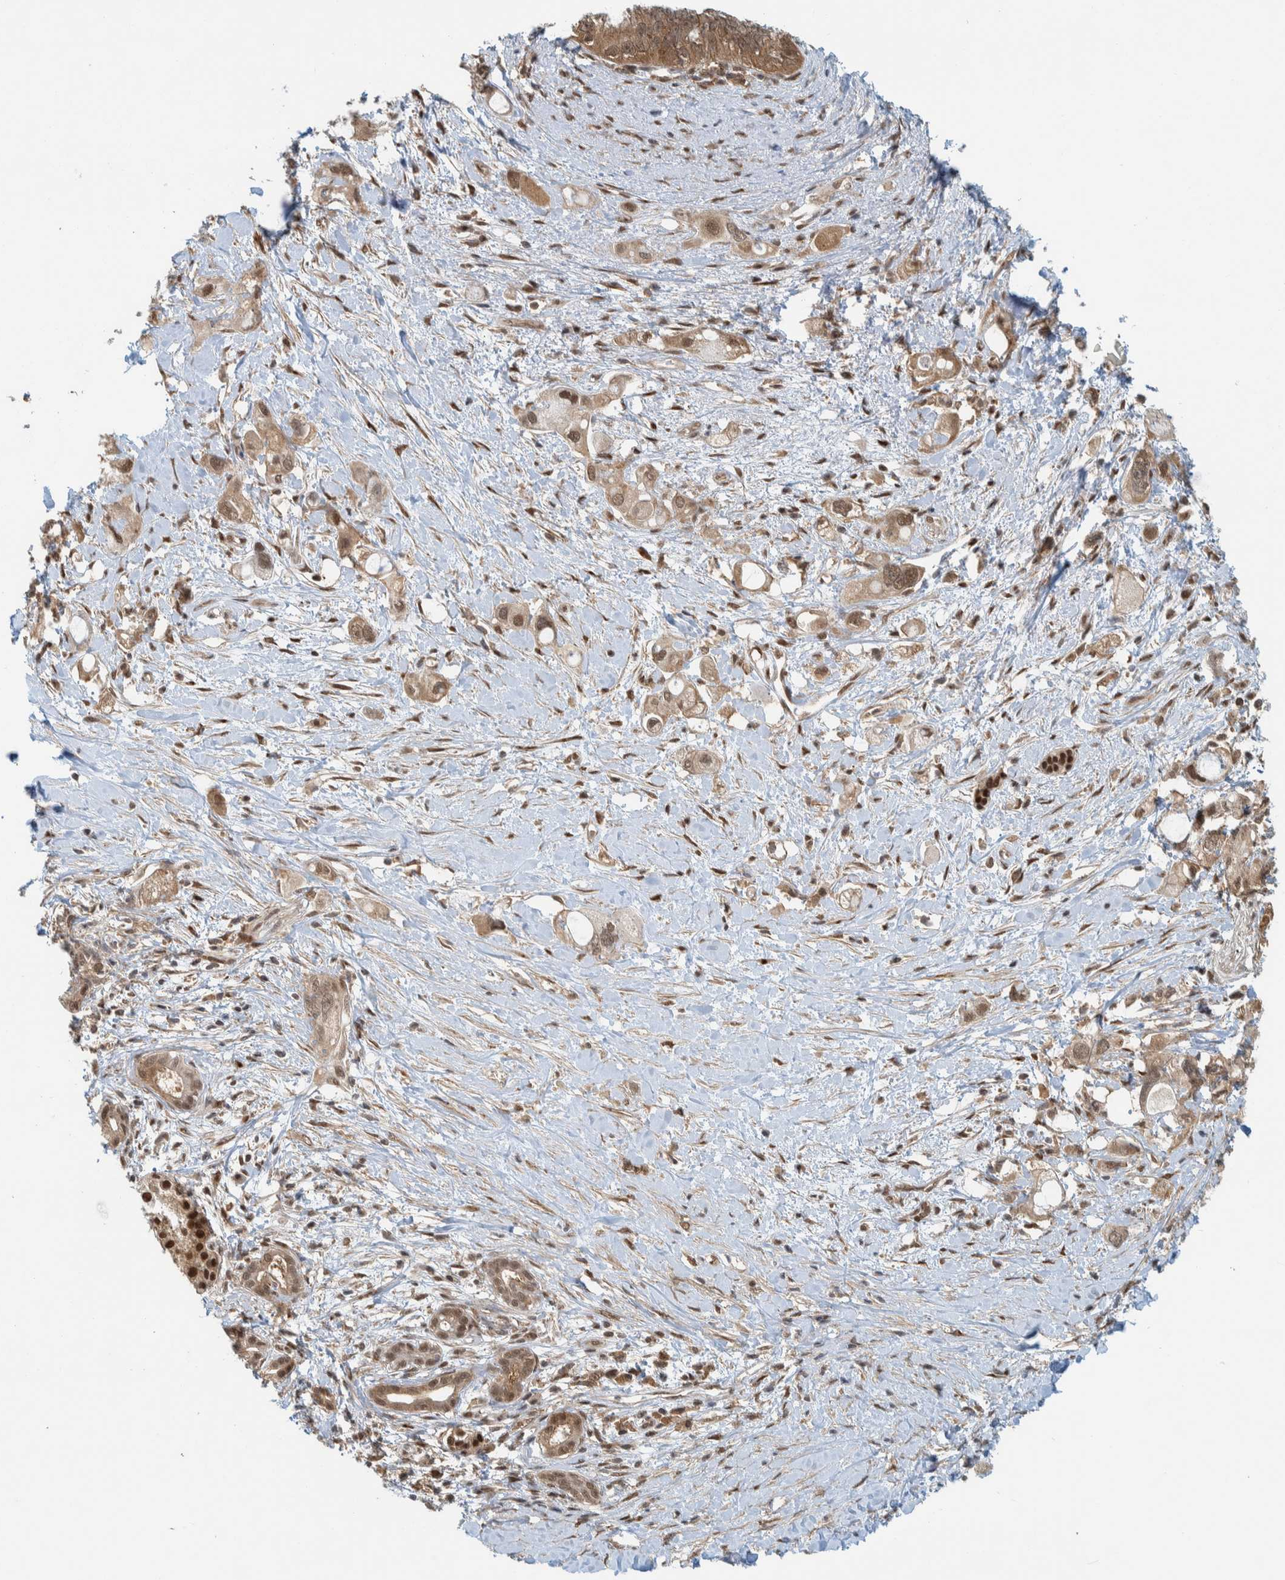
{"staining": {"intensity": "moderate", "quantity": ">75%", "location": "cytoplasmic/membranous"}, "tissue": "pancreatic cancer", "cell_type": "Tumor cells", "image_type": "cancer", "snomed": [{"axis": "morphology", "description": "Adenocarcinoma, NOS"}, {"axis": "topography", "description": "Pancreas"}], "caption": "A histopathology image showing moderate cytoplasmic/membranous staining in approximately >75% of tumor cells in pancreatic cancer, as visualized by brown immunohistochemical staining.", "gene": "COPS3", "patient": {"sex": "female", "age": 56}}